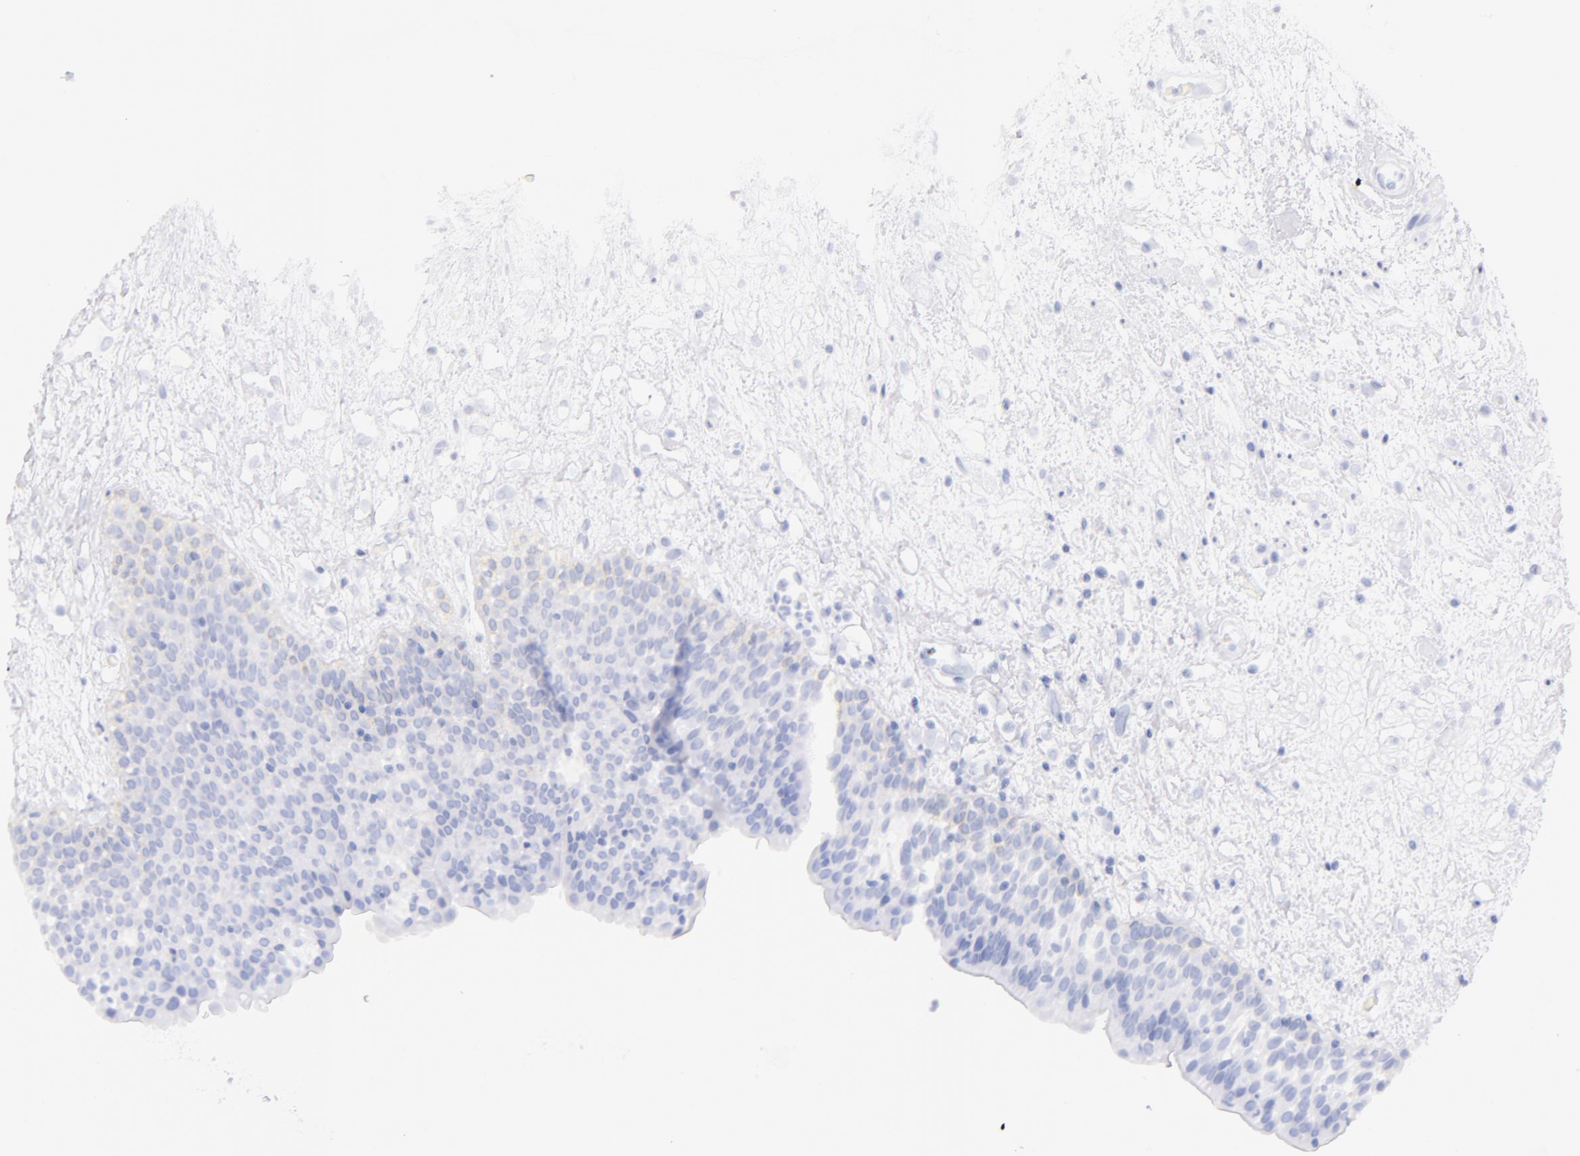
{"staining": {"intensity": "negative", "quantity": "none", "location": "none"}, "tissue": "urinary bladder", "cell_type": "Urothelial cells", "image_type": "normal", "snomed": [{"axis": "morphology", "description": "Normal tissue, NOS"}, {"axis": "topography", "description": "Urinary bladder"}], "caption": "This is a histopathology image of immunohistochemistry staining of benign urinary bladder, which shows no positivity in urothelial cells.", "gene": "CD44", "patient": {"sex": "male", "age": 48}}